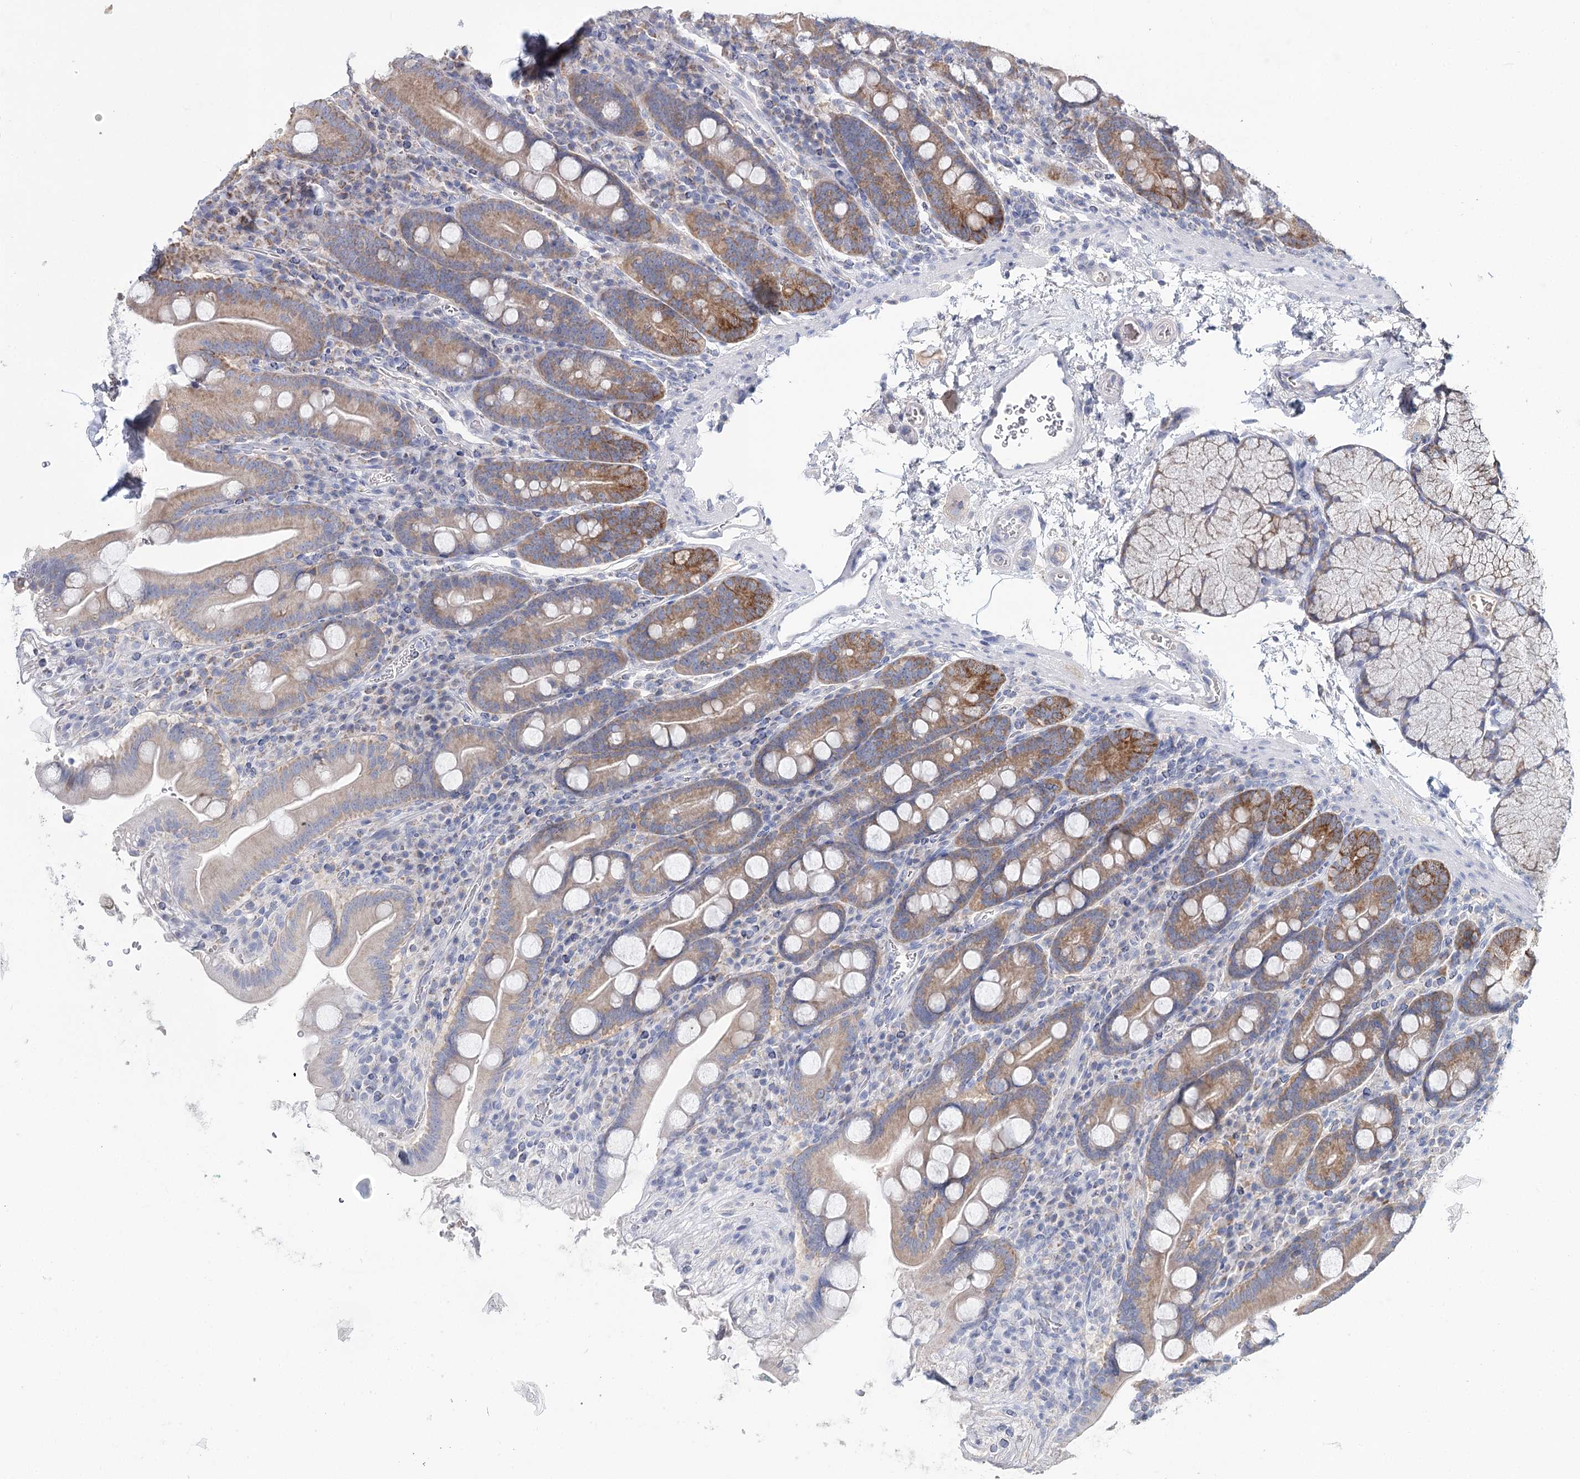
{"staining": {"intensity": "moderate", "quantity": "25%-75%", "location": "cytoplasmic/membranous"}, "tissue": "duodenum", "cell_type": "Glandular cells", "image_type": "normal", "snomed": [{"axis": "morphology", "description": "Normal tissue, NOS"}, {"axis": "topography", "description": "Duodenum"}], "caption": "Immunohistochemistry (IHC) histopathology image of benign duodenum: duodenum stained using immunohistochemistry (IHC) exhibits medium levels of moderate protein expression localized specifically in the cytoplasmic/membranous of glandular cells, appearing as a cytoplasmic/membranous brown color.", "gene": "ARHGAP44", "patient": {"sex": "male", "age": 35}}